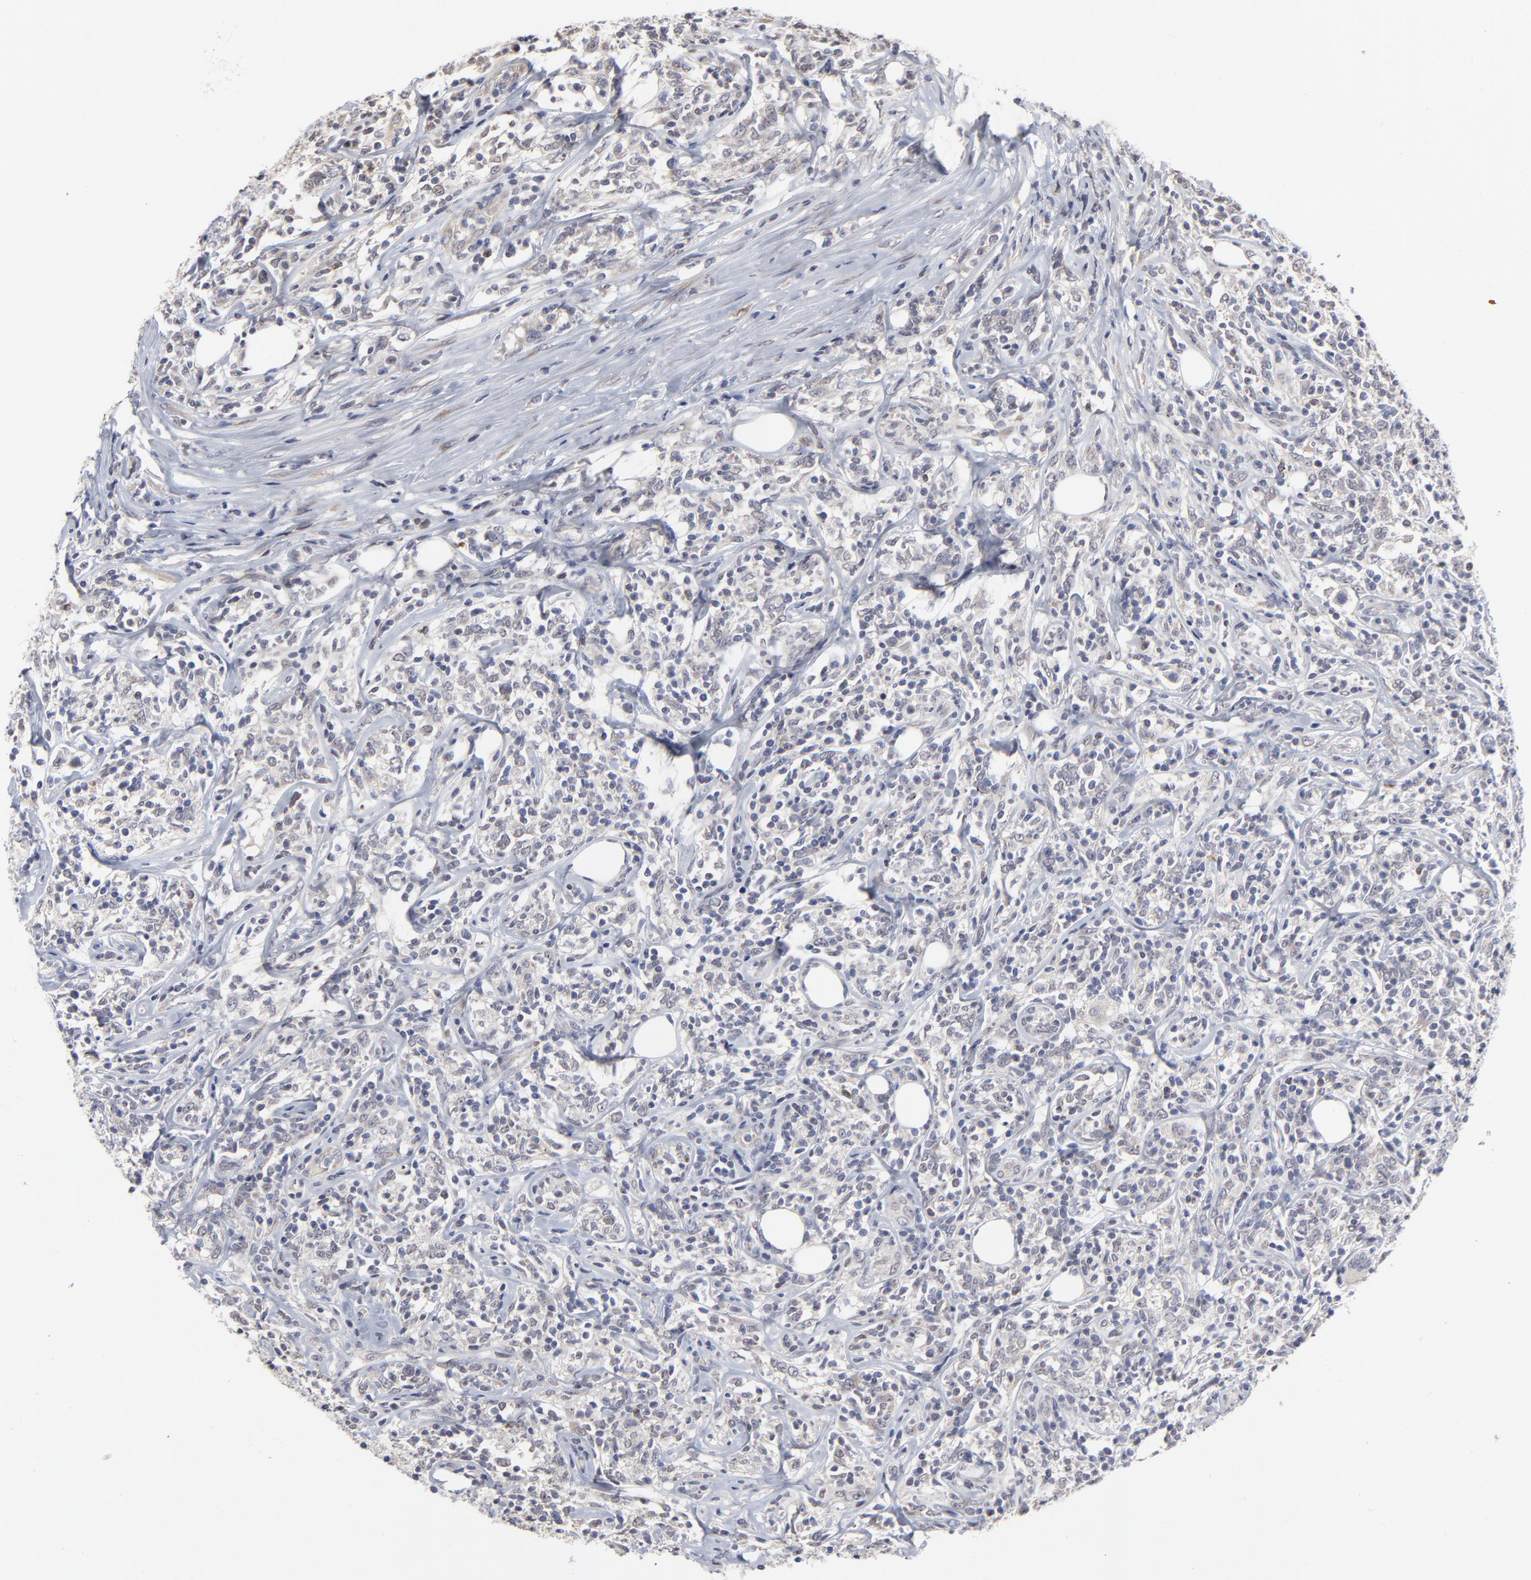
{"staining": {"intensity": "negative", "quantity": "none", "location": "none"}, "tissue": "lymphoma", "cell_type": "Tumor cells", "image_type": "cancer", "snomed": [{"axis": "morphology", "description": "Malignant lymphoma, non-Hodgkin's type, High grade"}, {"axis": "topography", "description": "Lymph node"}], "caption": "This is an IHC image of human lymphoma. There is no expression in tumor cells.", "gene": "MAGEA10", "patient": {"sex": "female", "age": 84}}